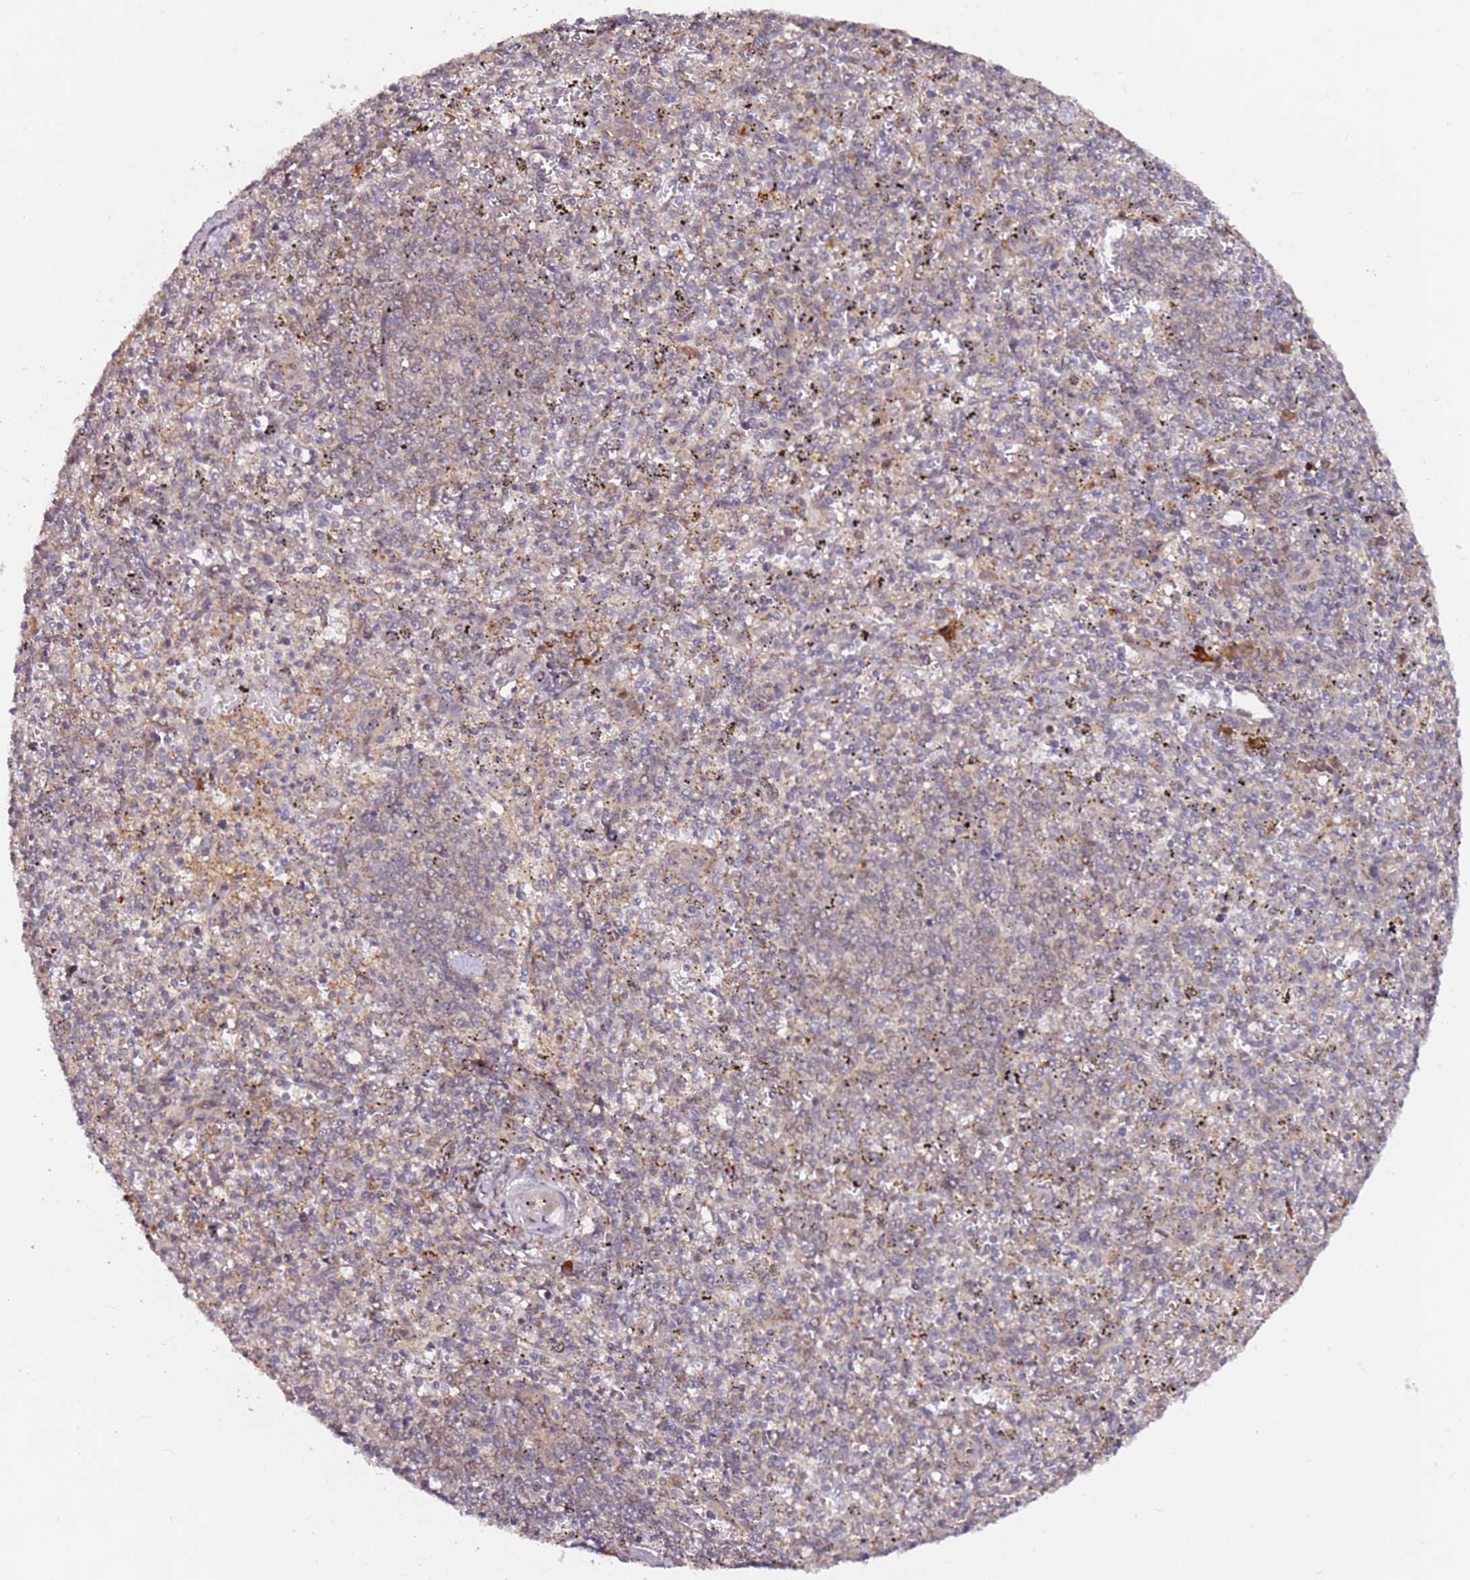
{"staining": {"intensity": "negative", "quantity": "none", "location": "none"}, "tissue": "spleen", "cell_type": "Cells in red pulp", "image_type": "normal", "snomed": [{"axis": "morphology", "description": "Normal tissue, NOS"}, {"axis": "topography", "description": "Spleen"}], "caption": "IHC micrograph of normal spleen: spleen stained with DAB displays no significant protein staining in cells in red pulp. (DAB (3,3'-diaminobenzidine) IHC with hematoxylin counter stain).", "gene": "ALG11", "patient": {"sex": "male", "age": 72}}